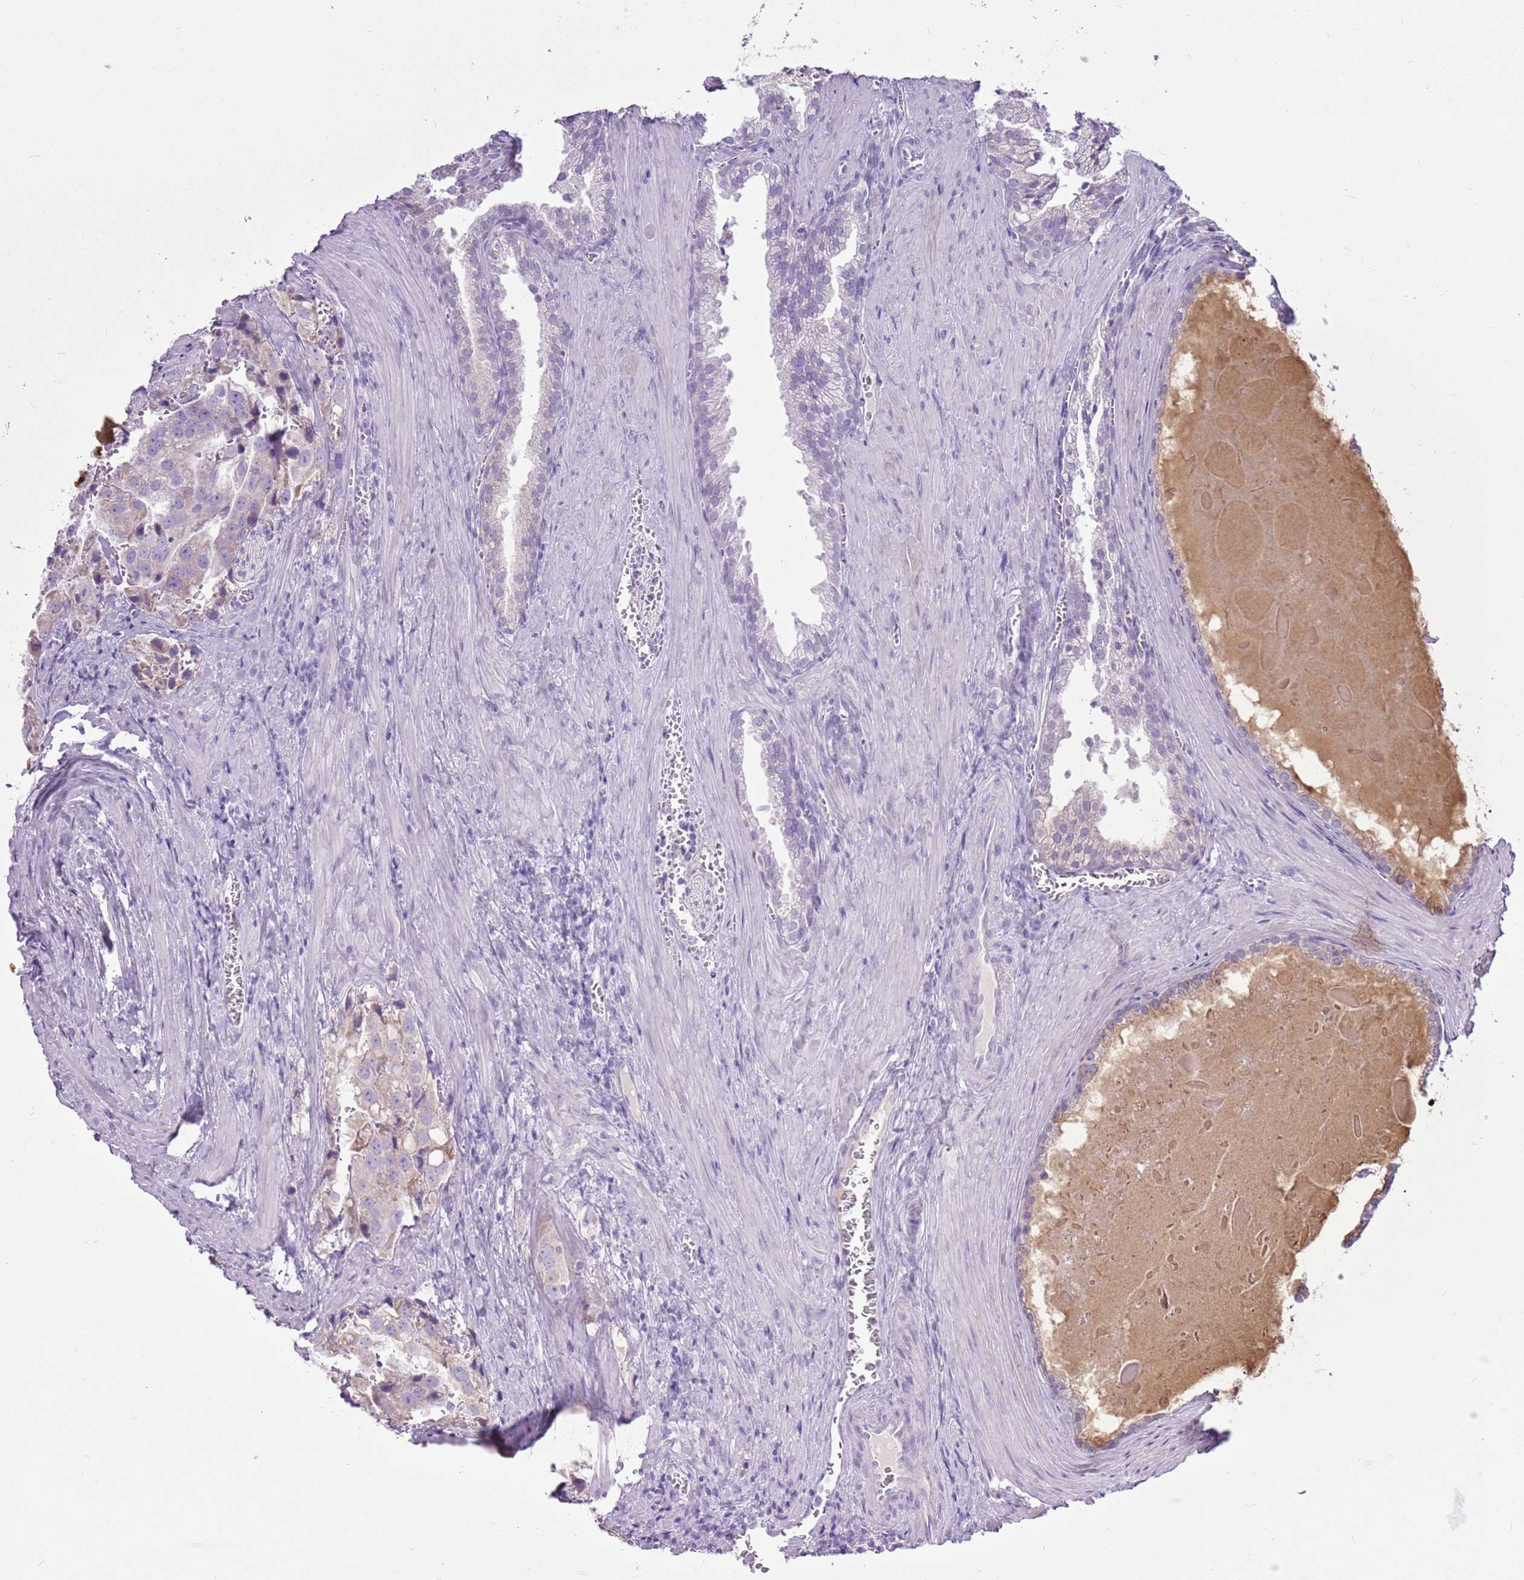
{"staining": {"intensity": "weak", "quantity": "<25%", "location": "cytoplasmic/membranous"}, "tissue": "prostate cancer", "cell_type": "Tumor cells", "image_type": "cancer", "snomed": [{"axis": "morphology", "description": "Adenocarcinoma, High grade"}, {"axis": "topography", "description": "Prostate"}], "caption": "Tumor cells are negative for protein expression in human prostate cancer.", "gene": "CNFN", "patient": {"sex": "male", "age": 68}}